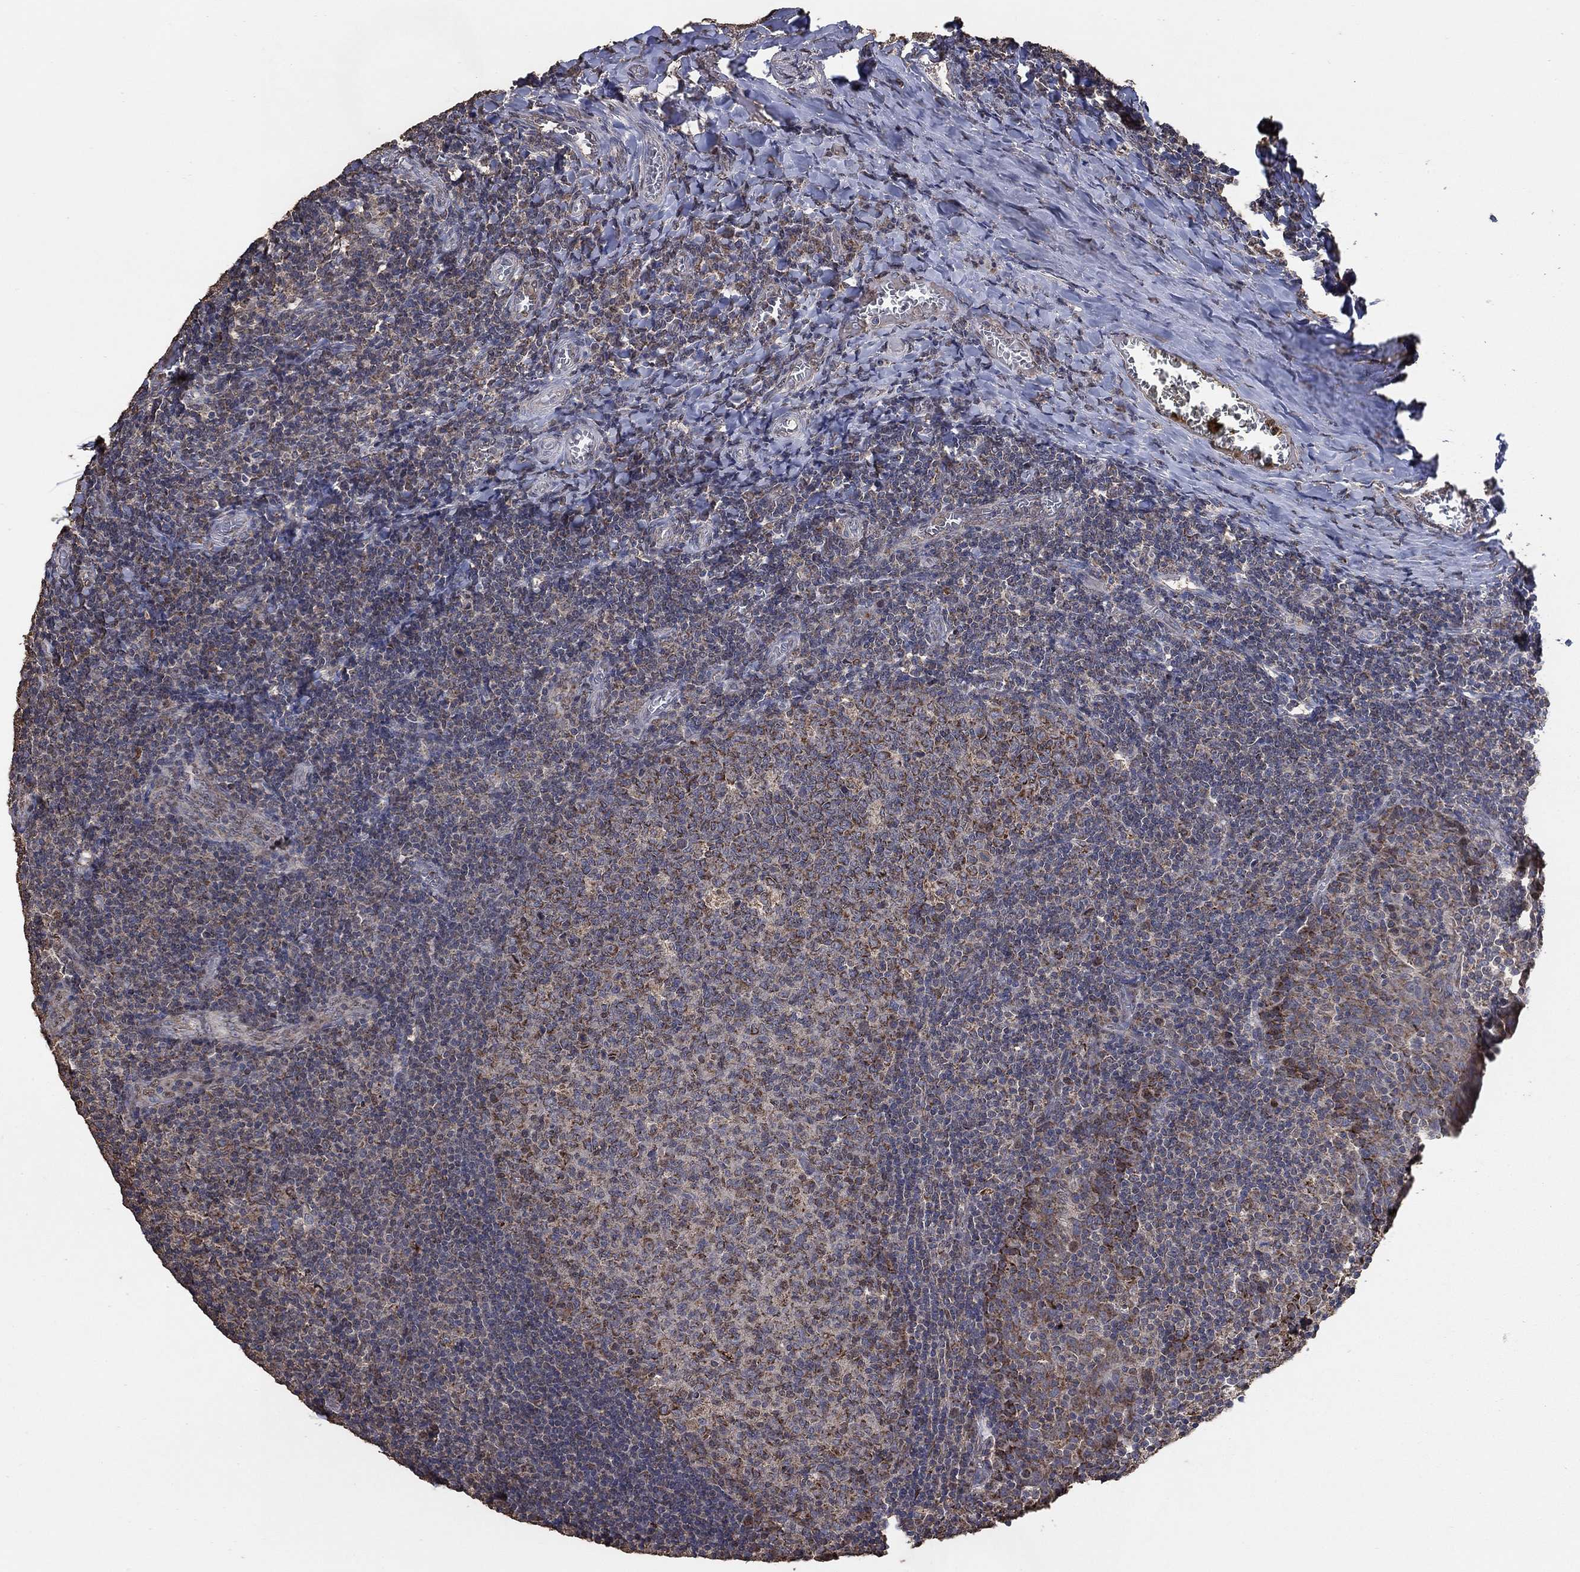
{"staining": {"intensity": "strong", "quantity": "<25%", "location": "cytoplasmic/membranous"}, "tissue": "tonsil", "cell_type": "Germinal center cells", "image_type": "normal", "snomed": [{"axis": "morphology", "description": "Normal tissue, NOS"}, {"axis": "topography", "description": "Tonsil"}], "caption": "DAB immunohistochemical staining of normal human tonsil demonstrates strong cytoplasmic/membranous protein staining in approximately <25% of germinal center cells.", "gene": "MRPS24", "patient": {"sex": "female", "age": 13}}